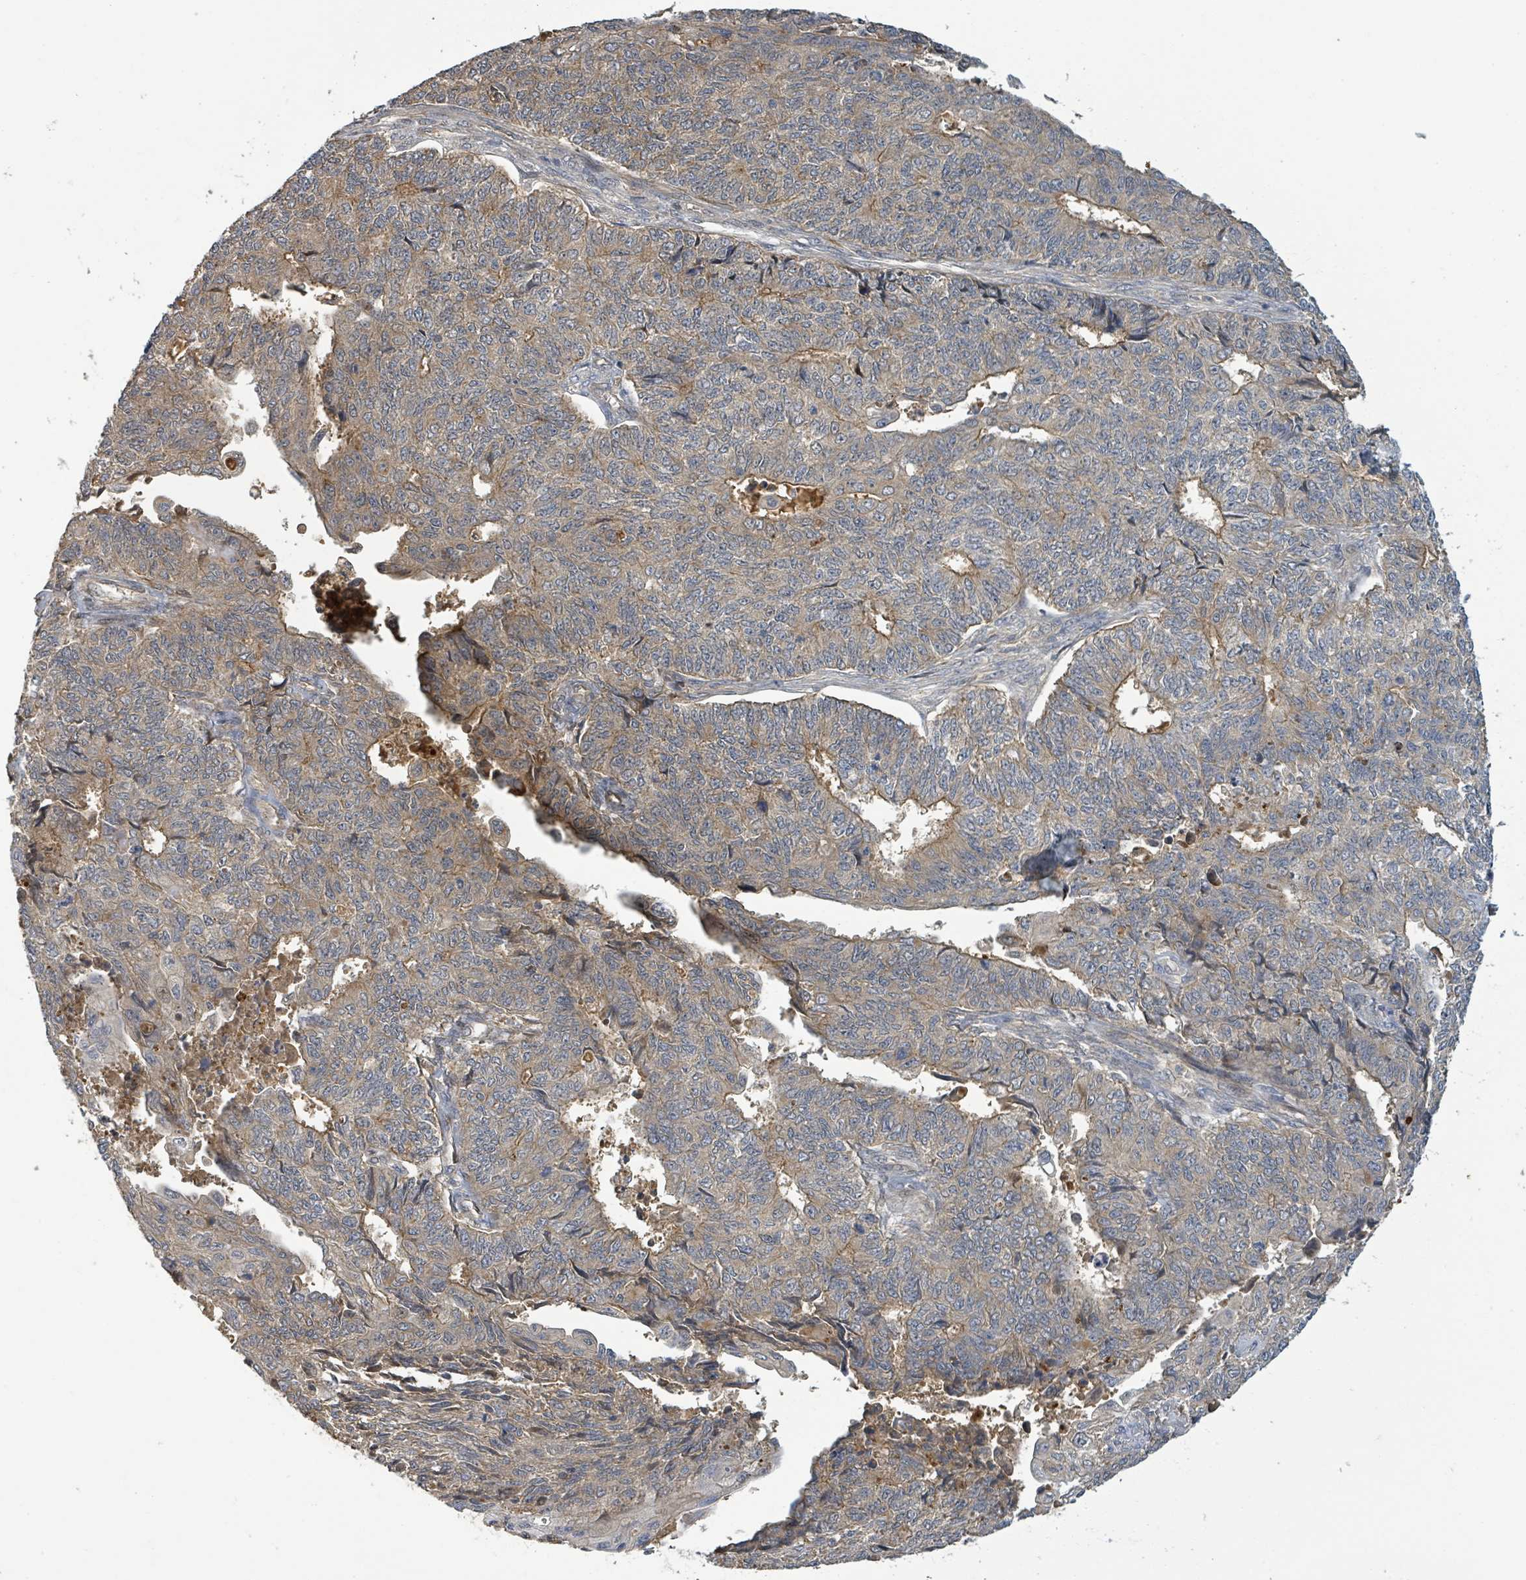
{"staining": {"intensity": "weak", "quantity": ">75%", "location": "cytoplasmic/membranous"}, "tissue": "endometrial cancer", "cell_type": "Tumor cells", "image_type": "cancer", "snomed": [{"axis": "morphology", "description": "Adenocarcinoma, NOS"}, {"axis": "topography", "description": "Endometrium"}], "caption": "Endometrial cancer stained for a protein (brown) displays weak cytoplasmic/membranous positive positivity in about >75% of tumor cells.", "gene": "STARD4", "patient": {"sex": "female", "age": 32}}